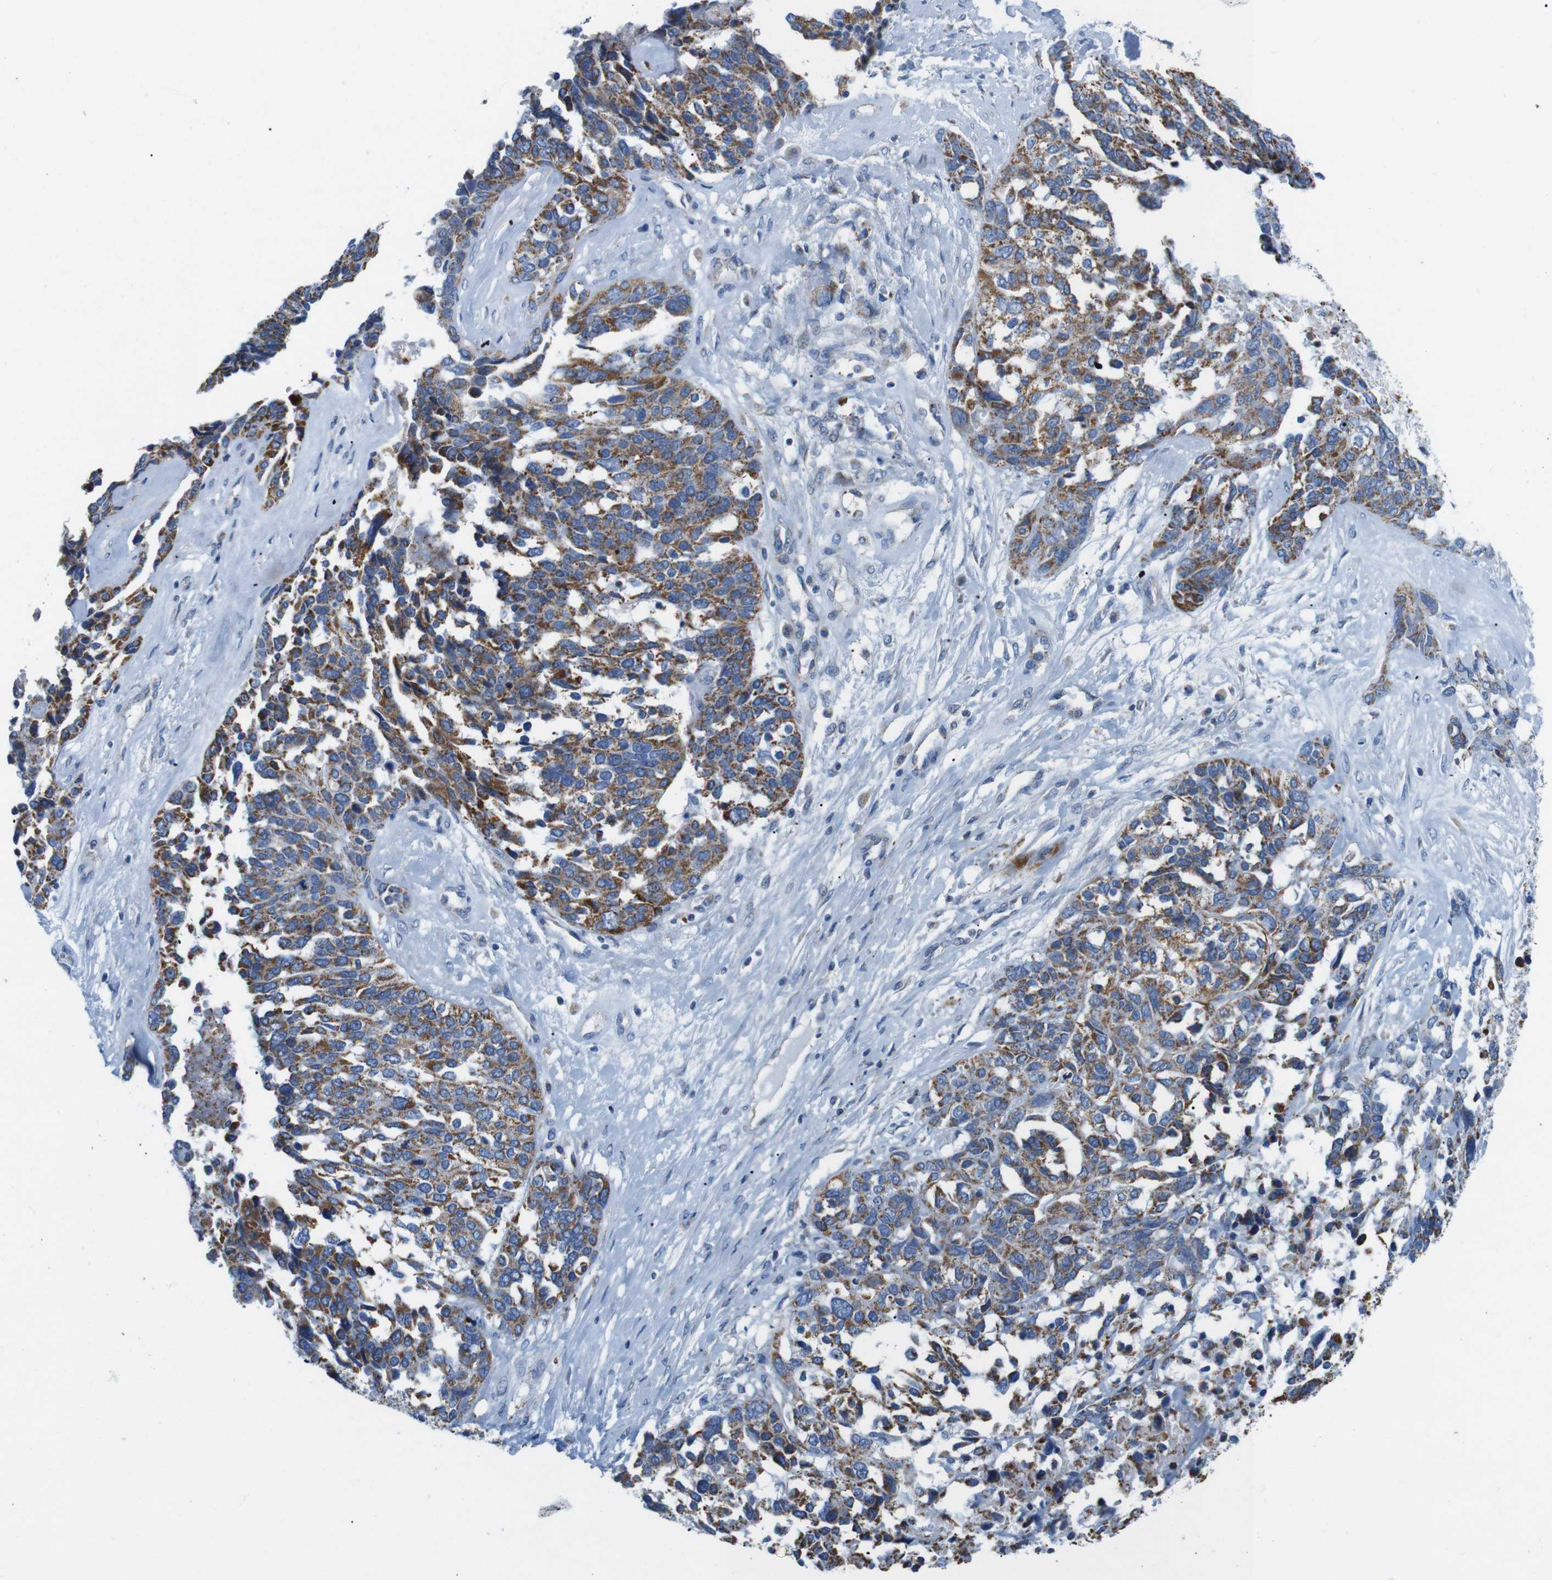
{"staining": {"intensity": "moderate", "quantity": ">75%", "location": "cytoplasmic/membranous"}, "tissue": "ovarian cancer", "cell_type": "Tumor cells", "image_type": "cancer", "snomed": [{"axis": "morphology", "description": "Cystadenocarcinoma, serous, NOS"}, {"axis": "topography", "description": "Ovary"}], "caption": "Immunohistochemical staining of human ovarian cancer shows moderate cytoplasmic/membranous protein expression in approximately >75% of tumor cells.", "gene": "F2RL1", "patient": {"sex": "female", "age": 44}}